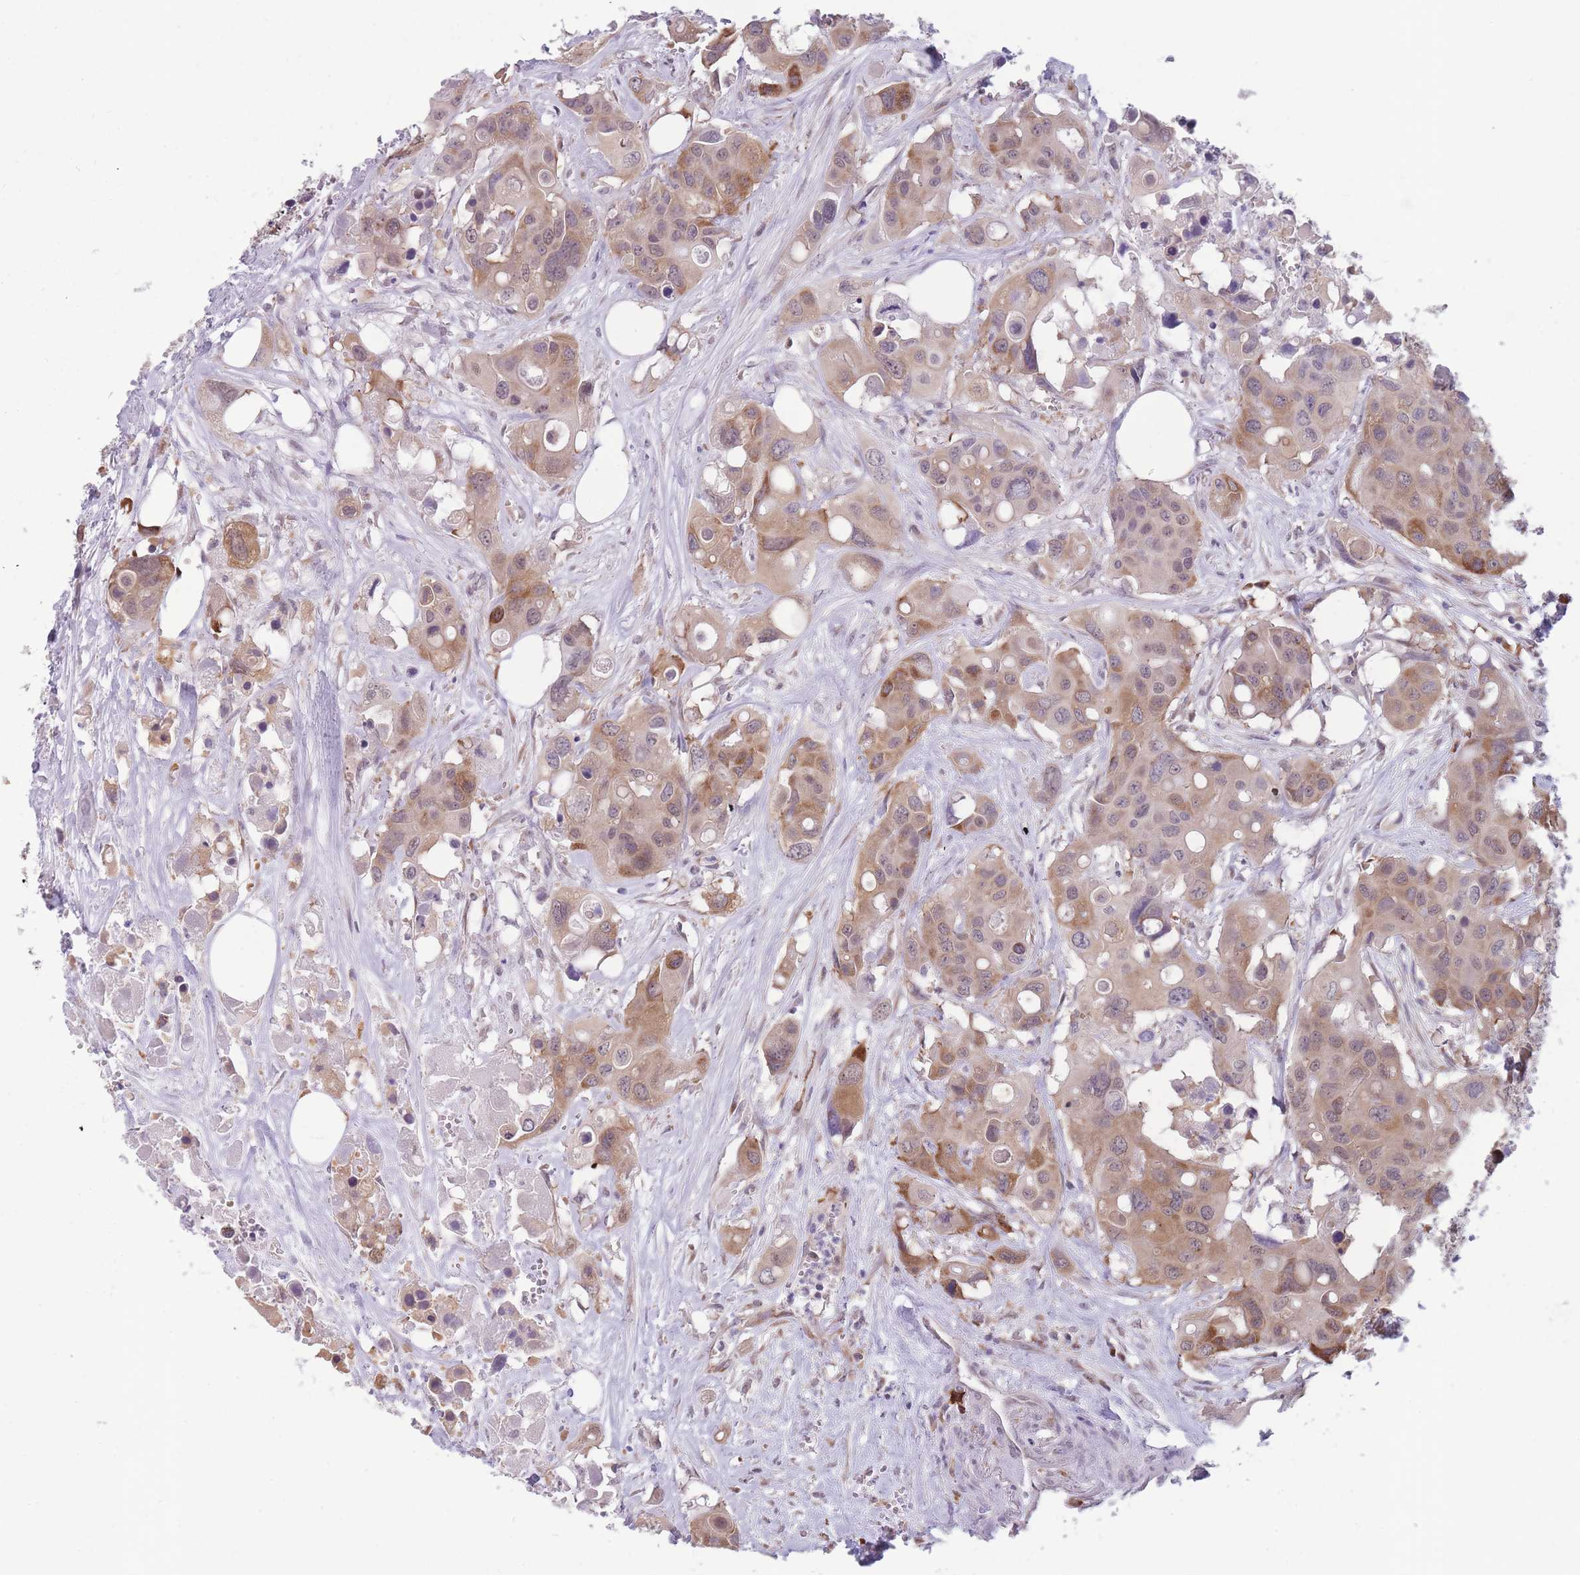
{"staining": {"intensity": "moderate", "quantity": ">75%", "location": "cytoplasmic/membranous"}, "tissue": "colorectal cancer", "cell_type": "Tumor cells", "image_type": "cancer", "snomed": [{"axis": "morphology", "description": "Adenocarcinoma, NOS"}, {"axis": "topography", "description": "Colon"}], "caption": "Adenocarcinoma (colorectal) was stained to show a protein in brown. There is medium levels of moderate cytoplasmic/membranous staining in about >75% of tumor cells.", "gene": "TMEM121", "patient": {"sex": "male", "age": 77}}